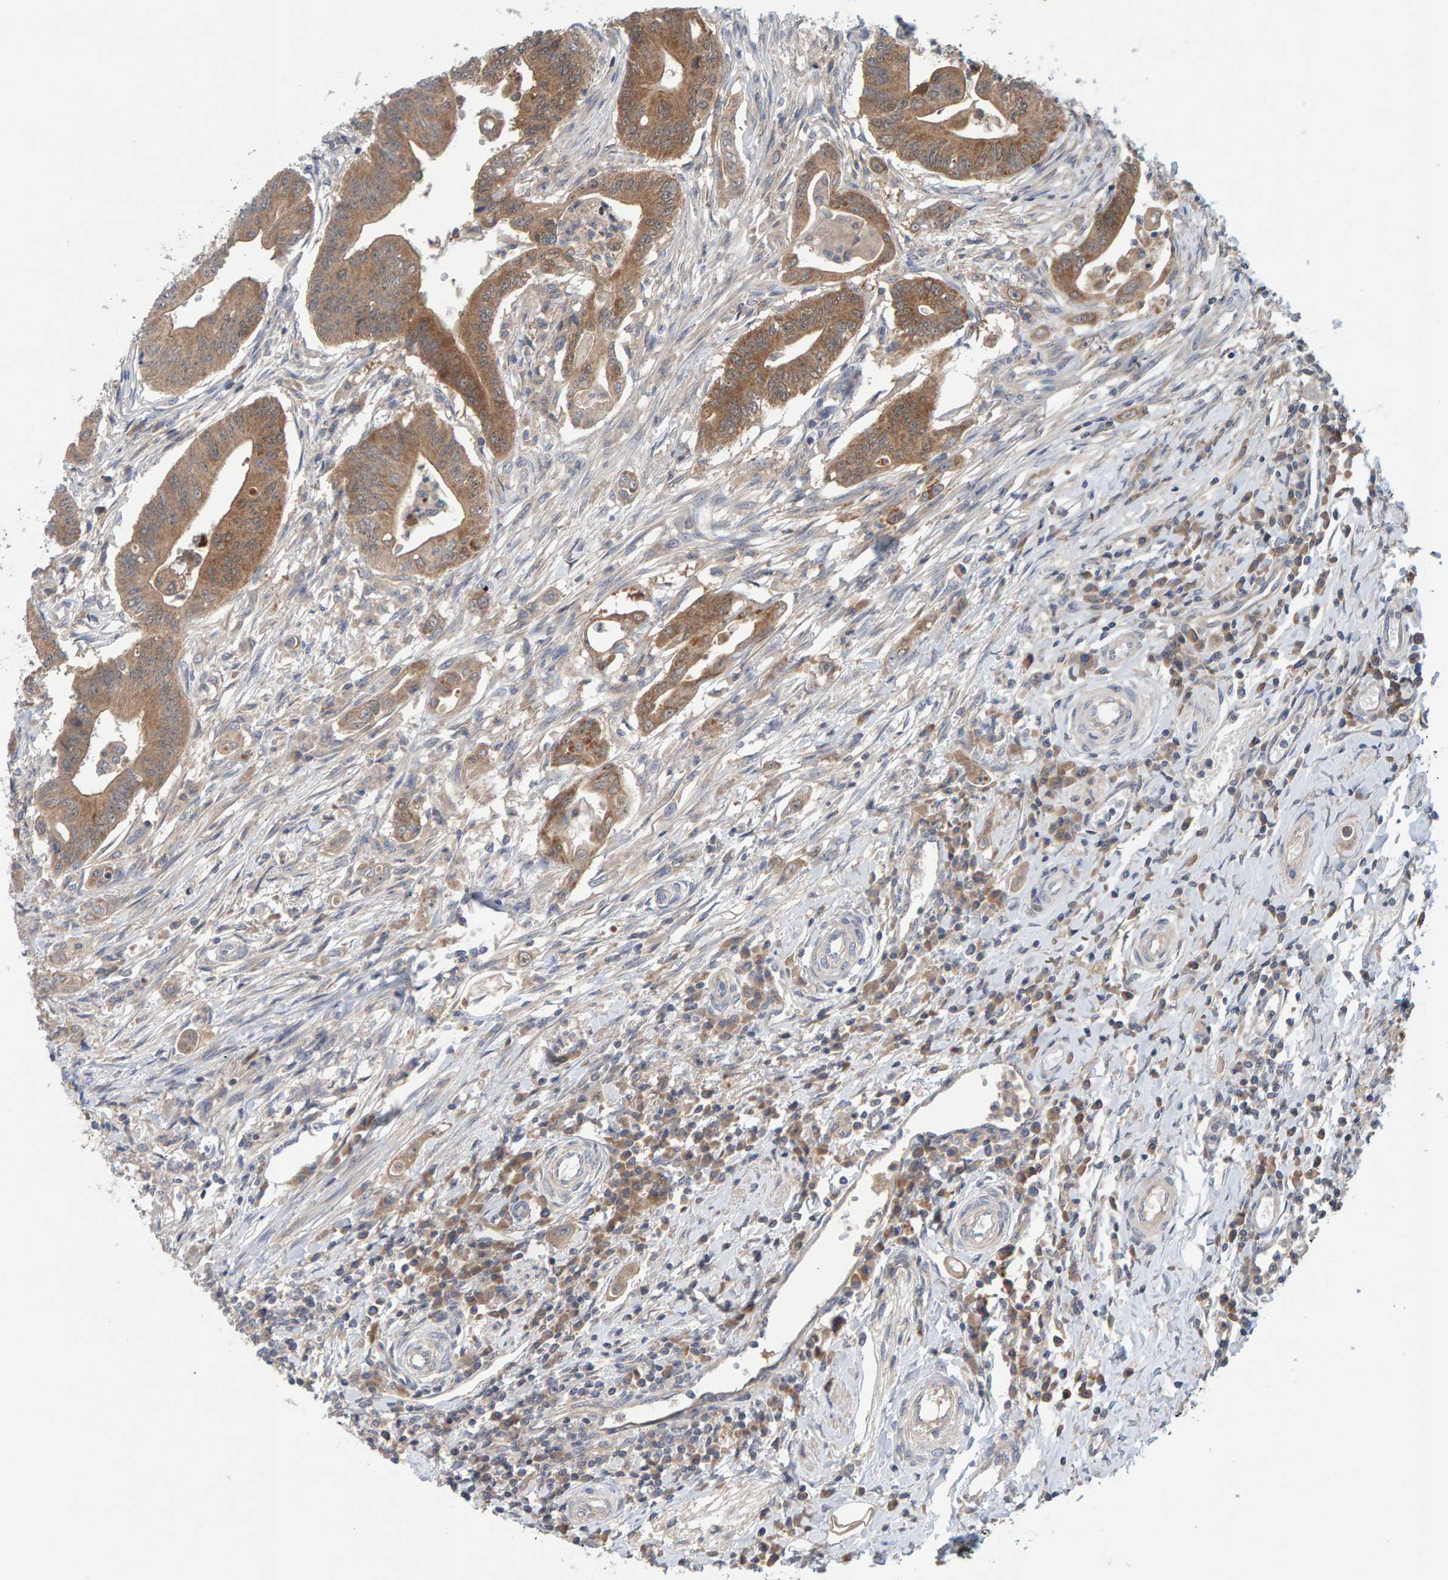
{"staining": {"intensity": "moderate", "quantity": ">75%", "location": "cytoplasmic/membranous"}, "tissue": "colorectal cancer", "cell_type": "Tumor cells", "image_type": "cancer", "snomed": [{"axis": "morphology", "description": "Adenoma, NOS"}, {"axis": "morphology", "description": "Adenocarcinoma, NOS"}, {"axis": "topography", "description": "Colon"}], "caption": "Colorectal cancer (adenocarcinoma) was stained to show a protein in brown. There is medium levels of moderate cytoplasmic/membranous positivity in about >75% of tumor cells.", "gene": "TATDN1", "patient": {"sex": "male", "age": 79}}